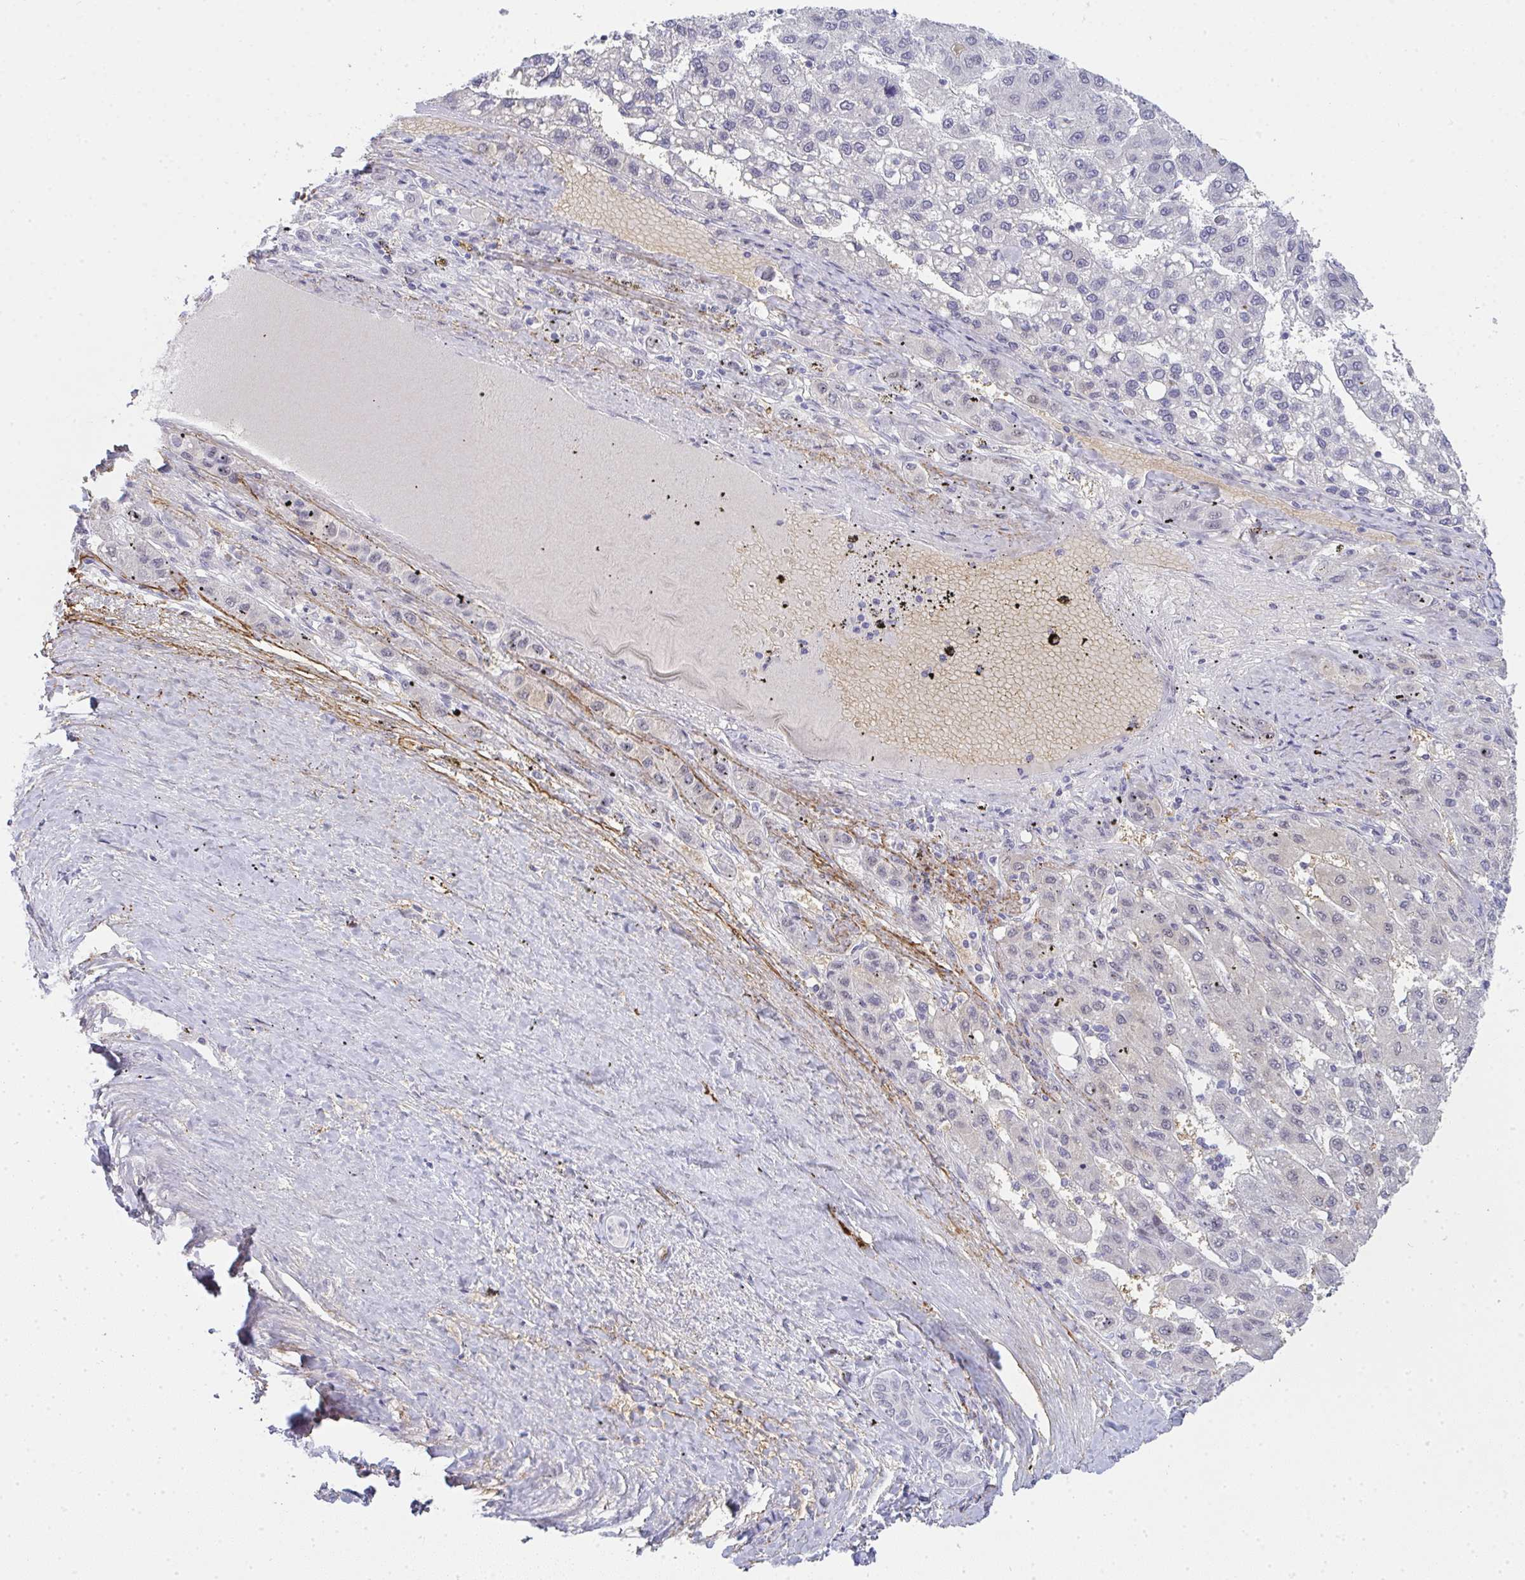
{"staining": {"intensity": "negative", "quantity": "none", "location": "none"}, "tissue": "liver cancer", "cell_type": "Tumor cells", "image_type": "cancer", "snomed": [{"axis": "morphology", "description": "Carcinoma, Hepatocellular, NOS"}, {"axis": "topography", "description": "Liver"}], "caption": "Hepatocellular carcinoma (liver) stained for a protein using immunohistochemistry reveals no staining tumor cells.", "gene": "TNMD", "patient": {"sex": "female", "age": 82}}